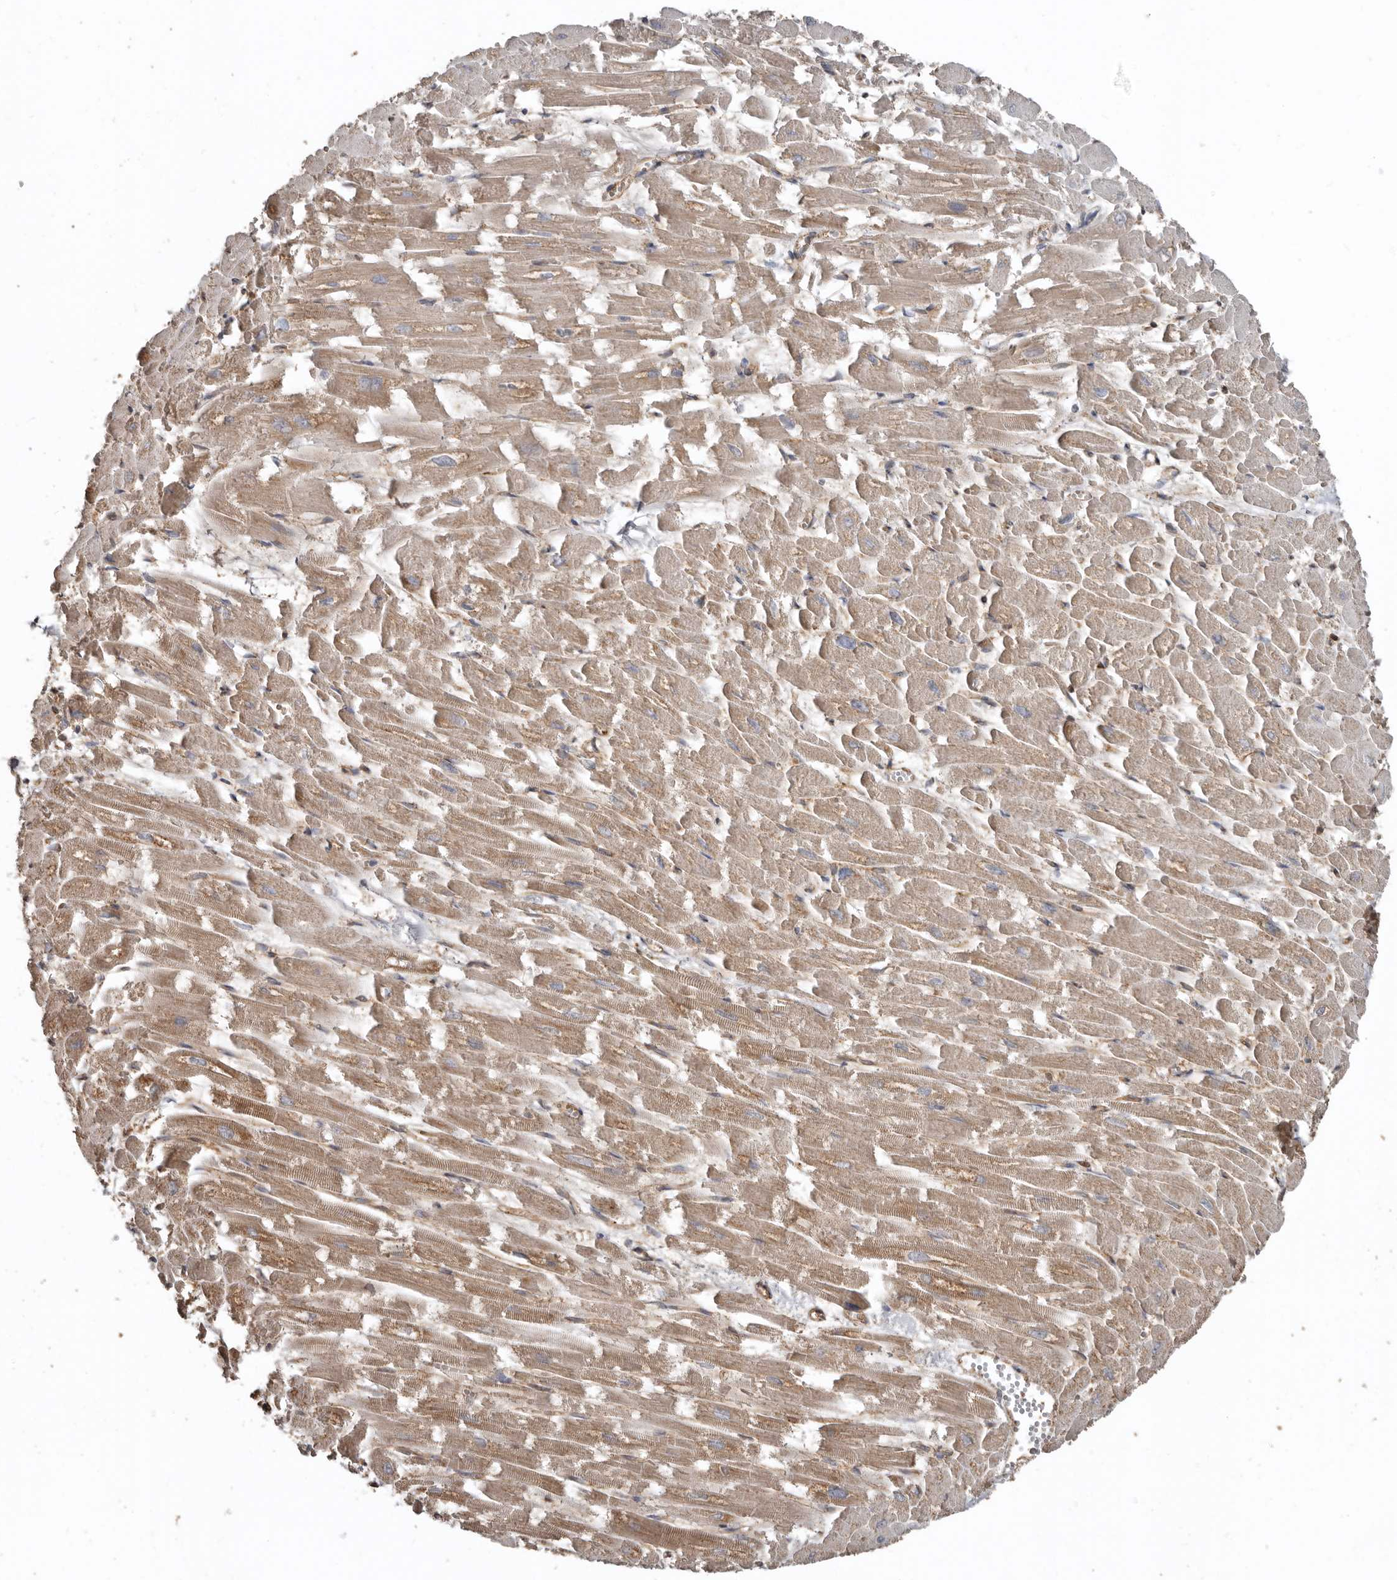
{"staining": {"intensity": "weak", "quantity": "25%-75%", "location": "cytoplasmic/membranous"}, "tissue": "heart muscle", "cell_type": "Cardiomyocytes", "image_type": "normal", "snomed": [{"axis": "morphology", "description": "Normal tissue, NOS"}, {"axis": "topography", "description": "Heart"}], "caption": "Immunohistochemical staining of unremarkable human heart muscle shows low levels of weak cytoplasmic/membranous staining in approximately 25%-75% of cardiomyocytes.", "gene": "EXOC3L1", "patient": {"sex": "male", "age": 54}}